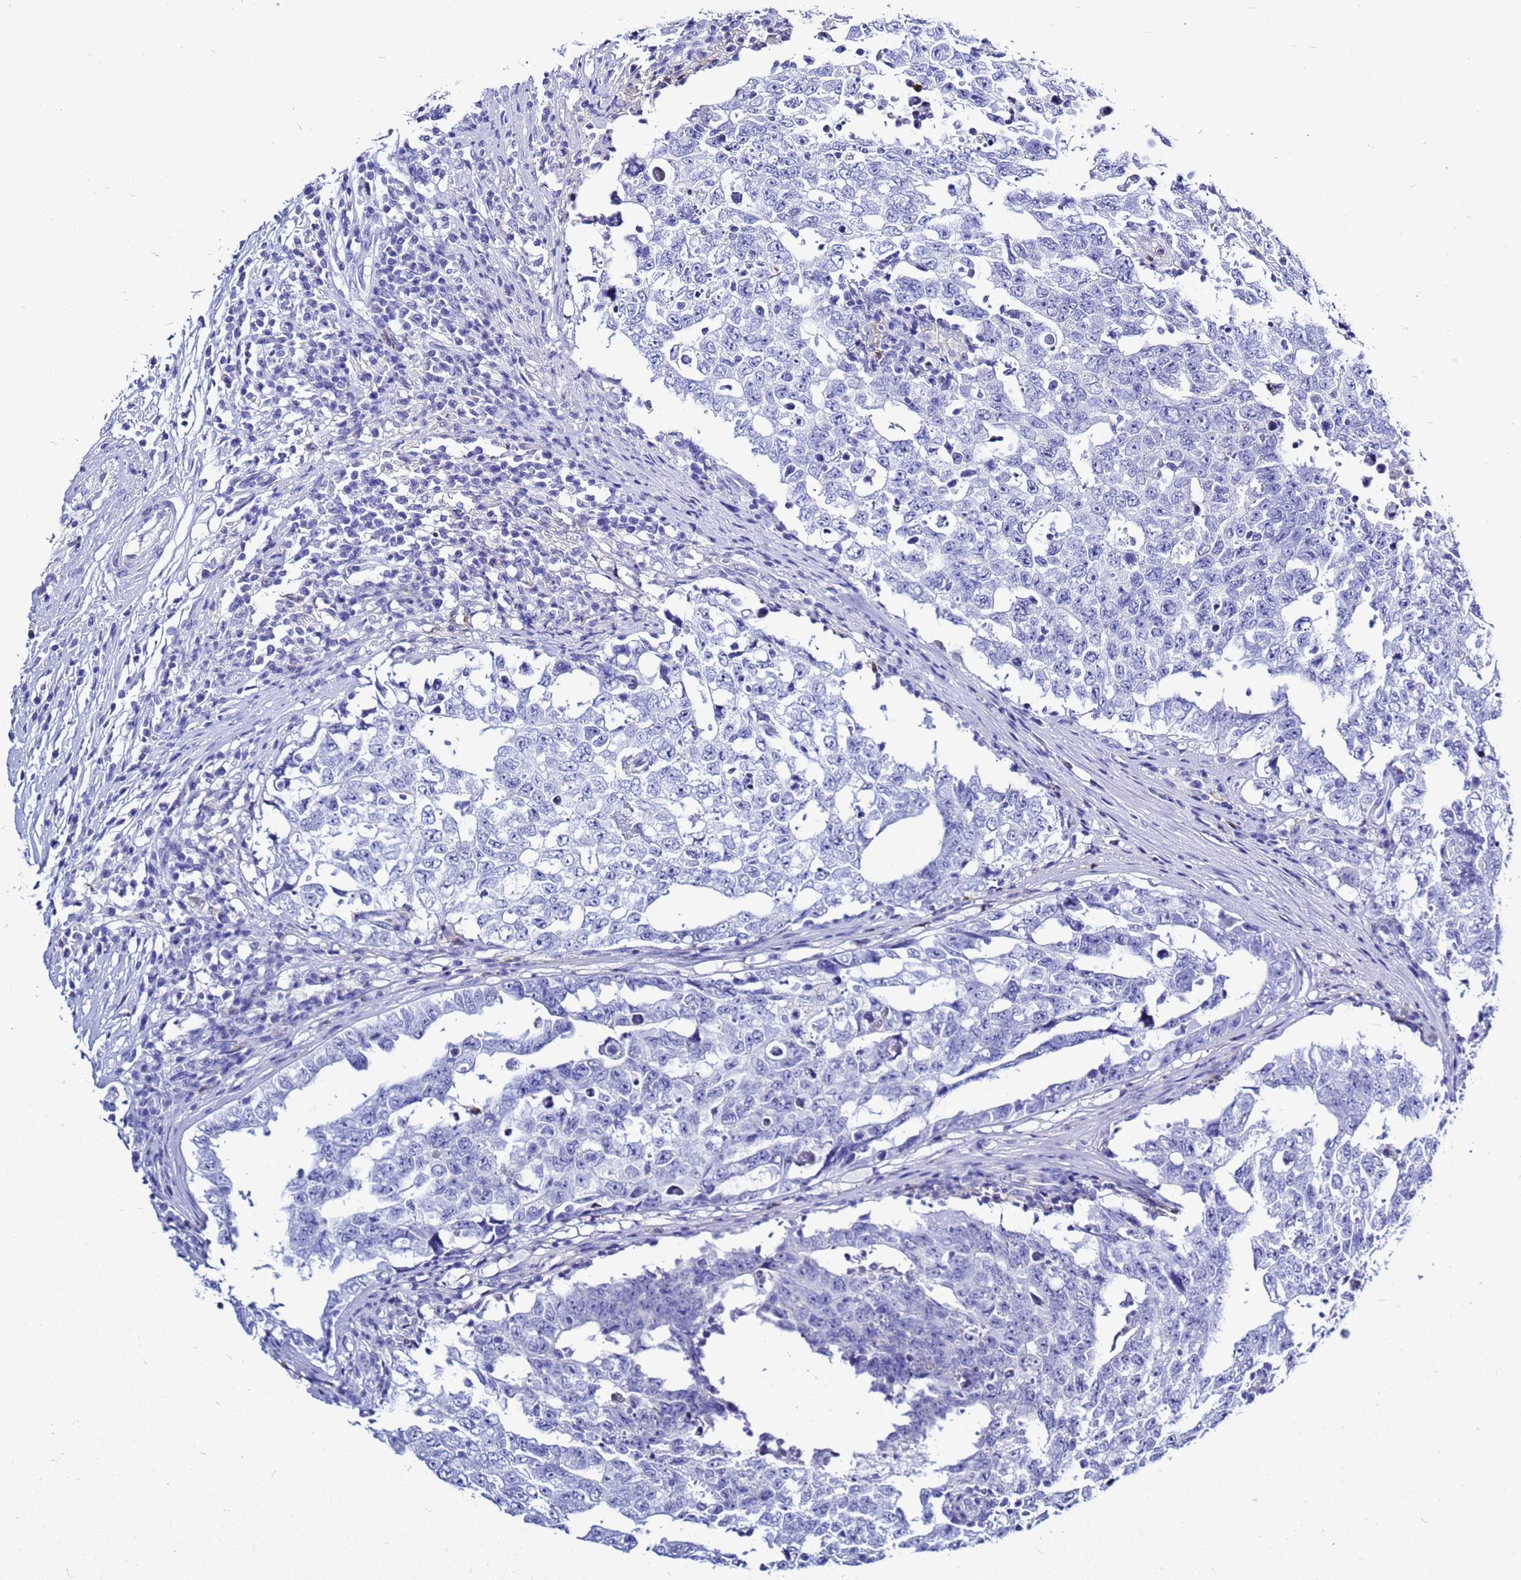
{"staining": {"intensity": "negative", "quantity": "none", "location": "none"}, "tissue": "testis cancer", "cell_type": "Tumor cells", "image_type": "cancer", "snomed": [{"axis": "morphology", "description": "Carcinoma, Embryonal, NOS"}, {"axis": "topography", "description": "Testis"}], "caption": "Image shows no significant protein positivity in tumor cells of testis cancer.", "gene": "CSTA", "patient": {"sex": "male", "age": 26}}